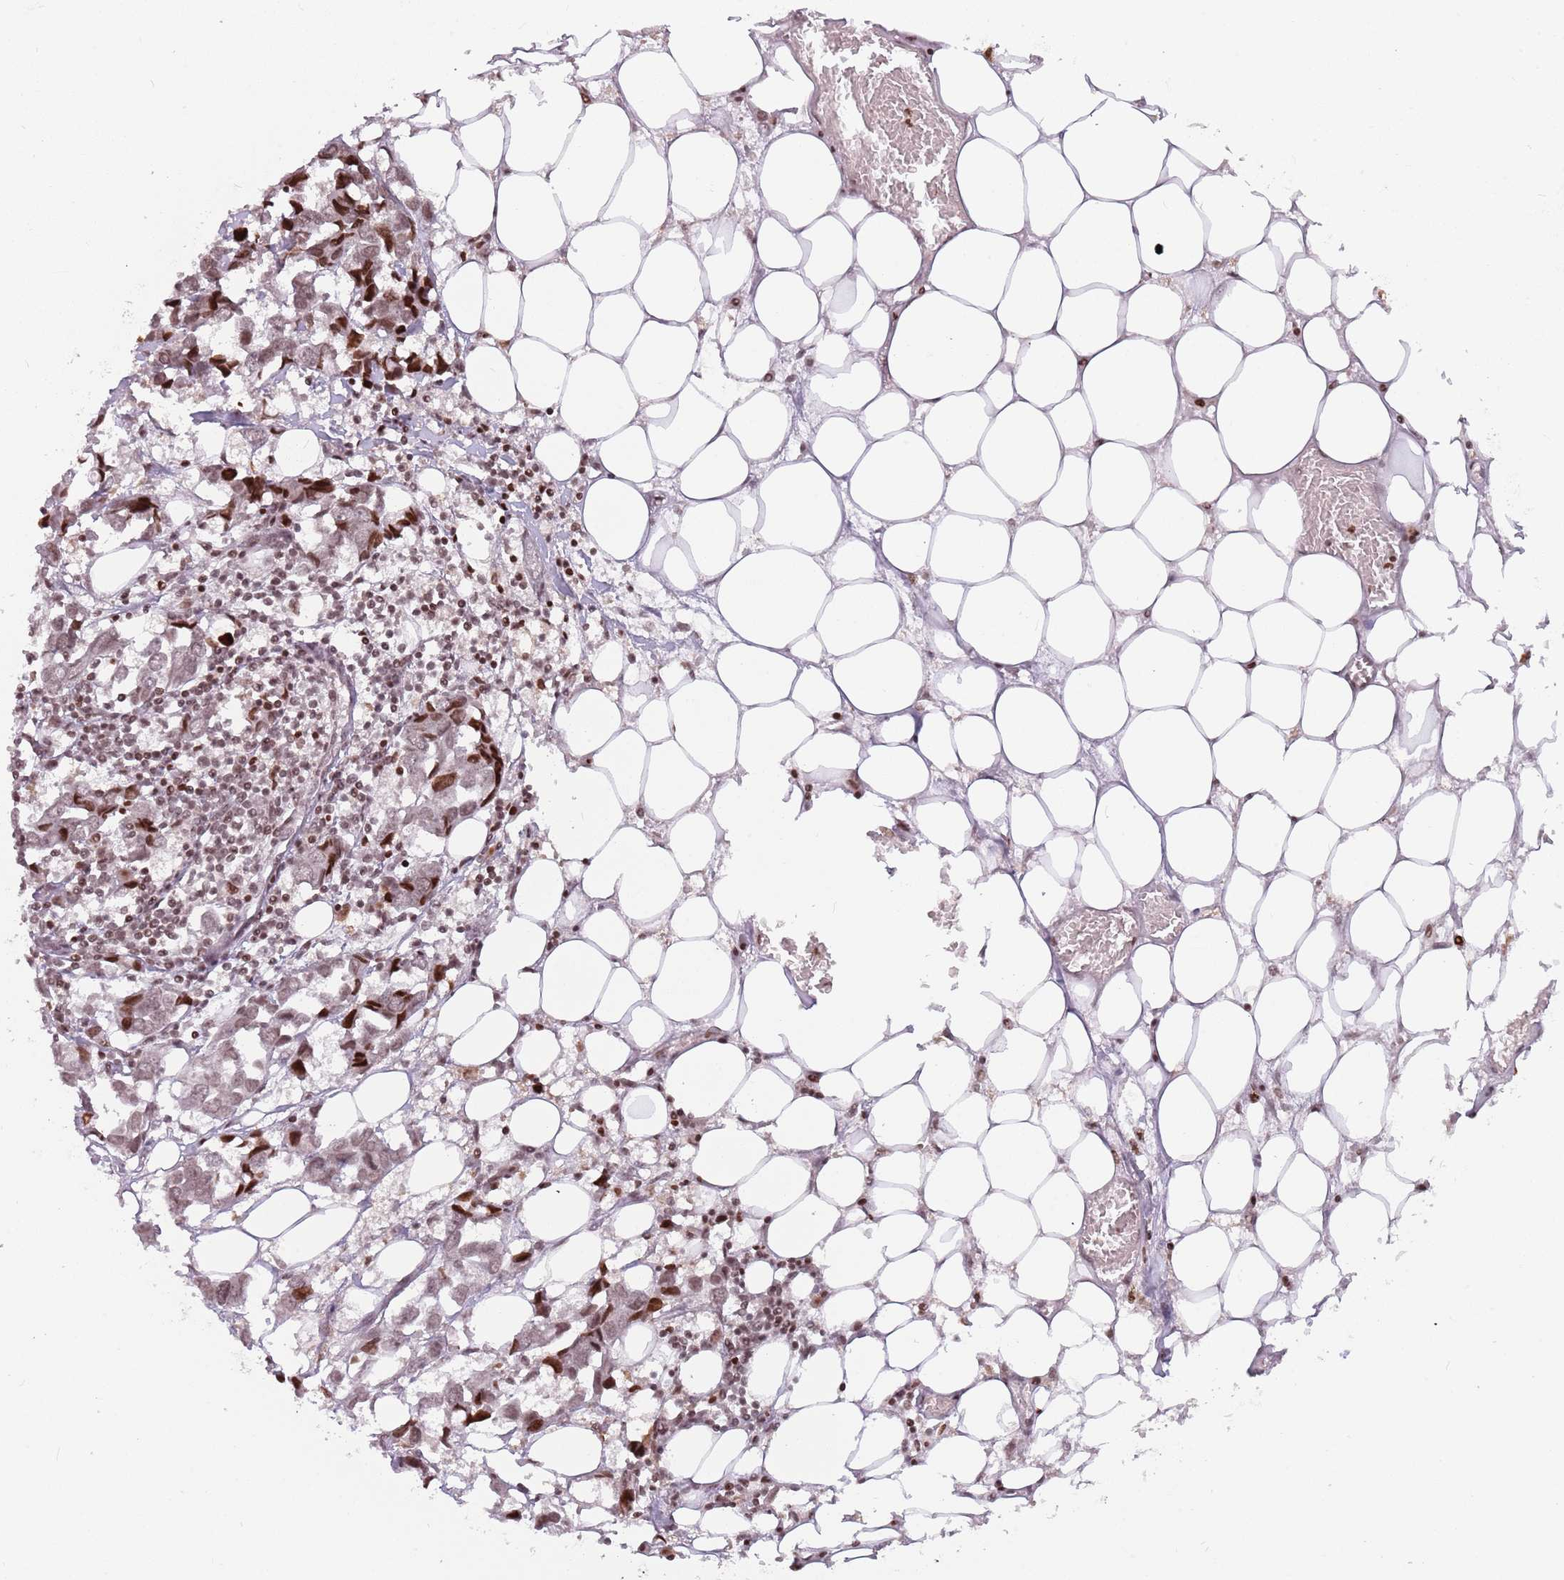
{"staining": {"intensity": "weak", "quantity": ">75%", "location": "nuclear"}, "tissue": "breast cancer", "cell_type": "Tumor cells", "image_type": "cancer", "snomed": [{"axis": "morphology", "description": "Duct carcinoma"}, {"axis": "topography", "description": "Breast"}], "caption": "Breast cancer (intraductal carcinoma) stained with immunohistochemistry (IHC) reveals weak nuclear staining in approximately >75% of tumor cells.", "gene": "SH3RF3", "patient": {"sex": "female", "age": 83}}